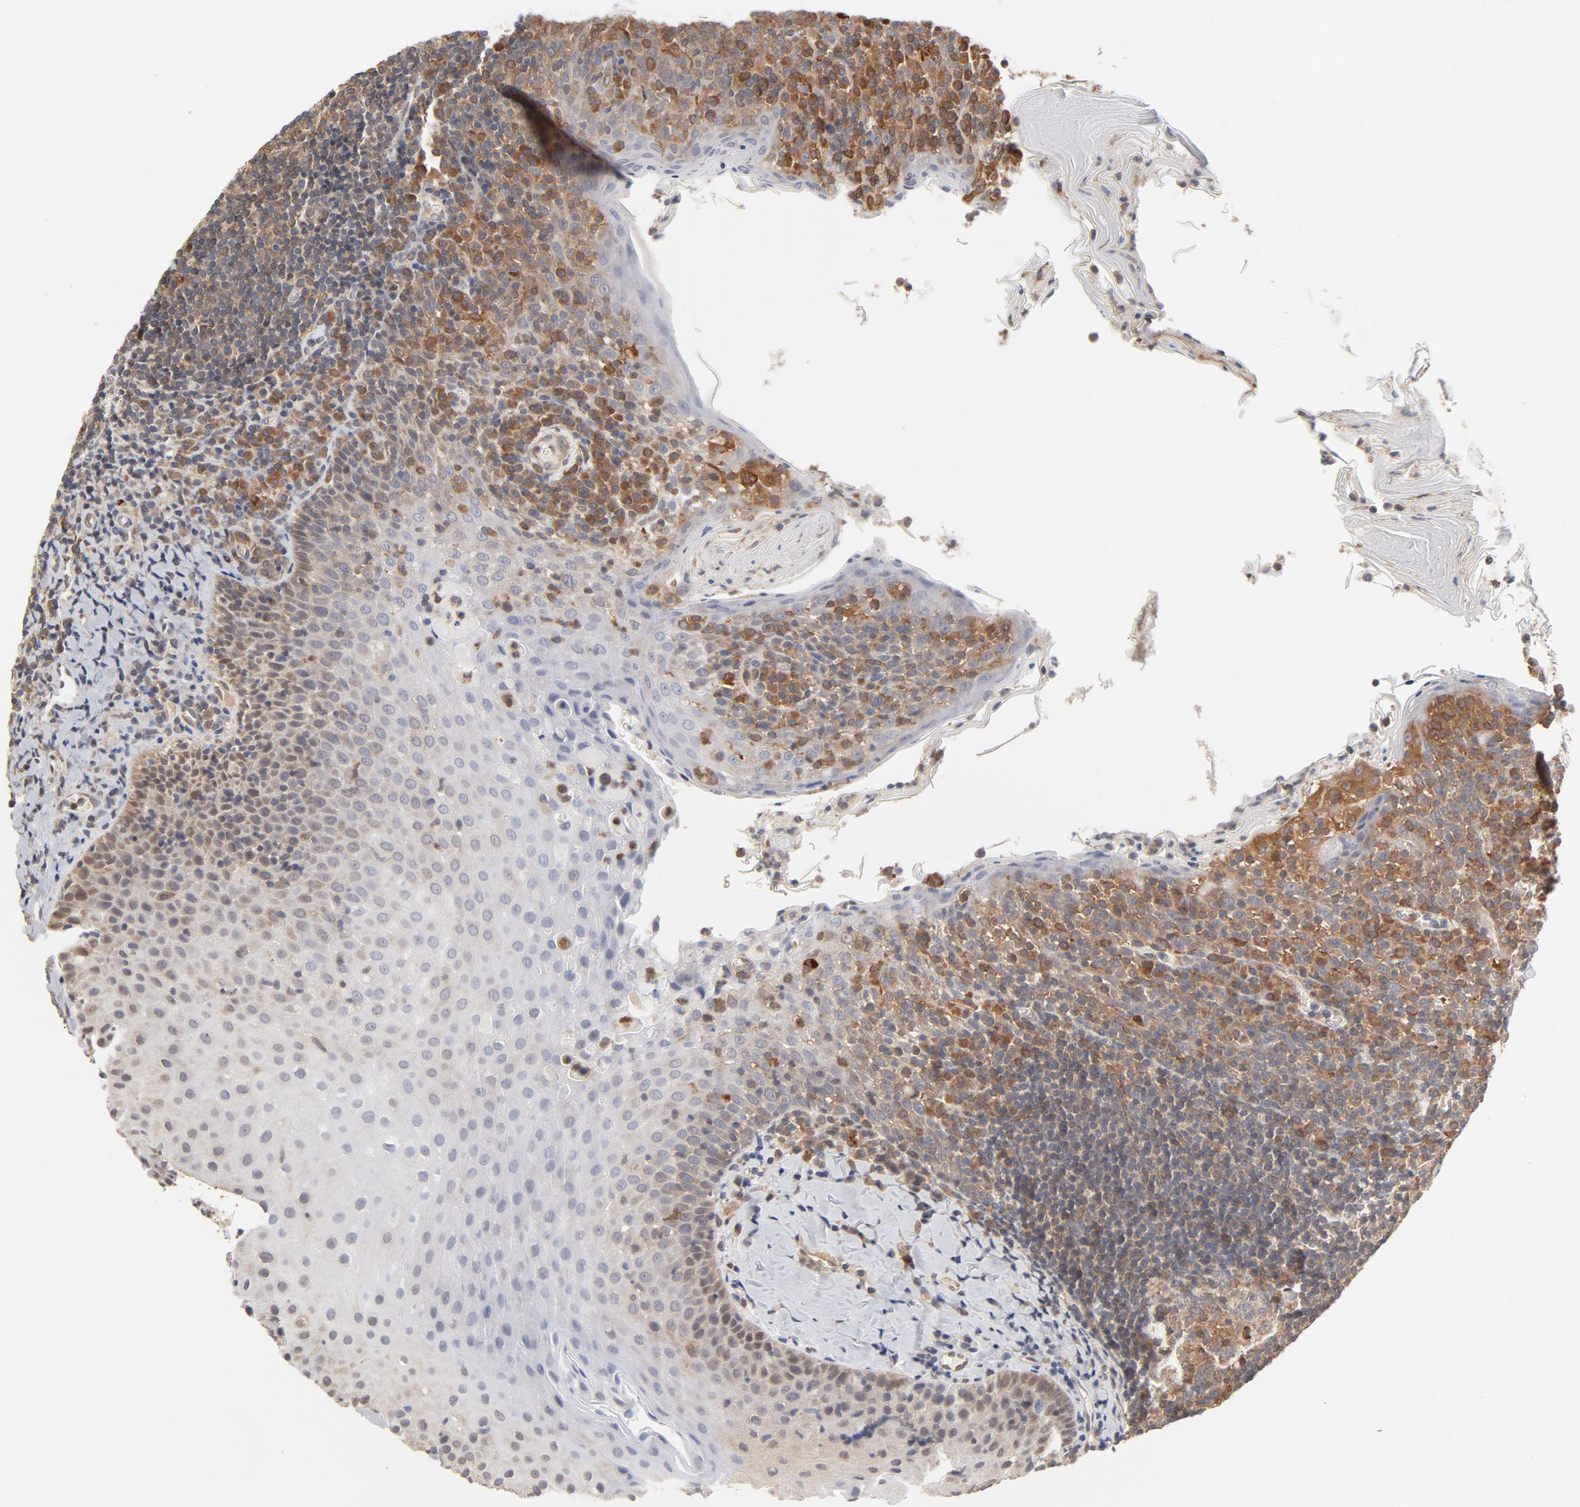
{"staining": {"intensity": "moderate", "quantity": "25%-75%", "location": "cytoplasmic/membranous"}, "tissue": "tonsil", "cell_type": "Germinal center cells", "image_type": "normal", "snomed": [{"axis": "morphology", "description": "Normal tissue, NOS"}, {"axis": "topography", "description": "Tonsil"}], "caption": "Tonsil stained with DAB IHC reveals medium levels of moderate cytoplasmic/membranous expression in about 25%-75% of germinal center cells. (DAB IHC with brightfield microscopy, high magnification).", "gene": "ASMTL", "patient": {"sex": "male", "age": 31}}